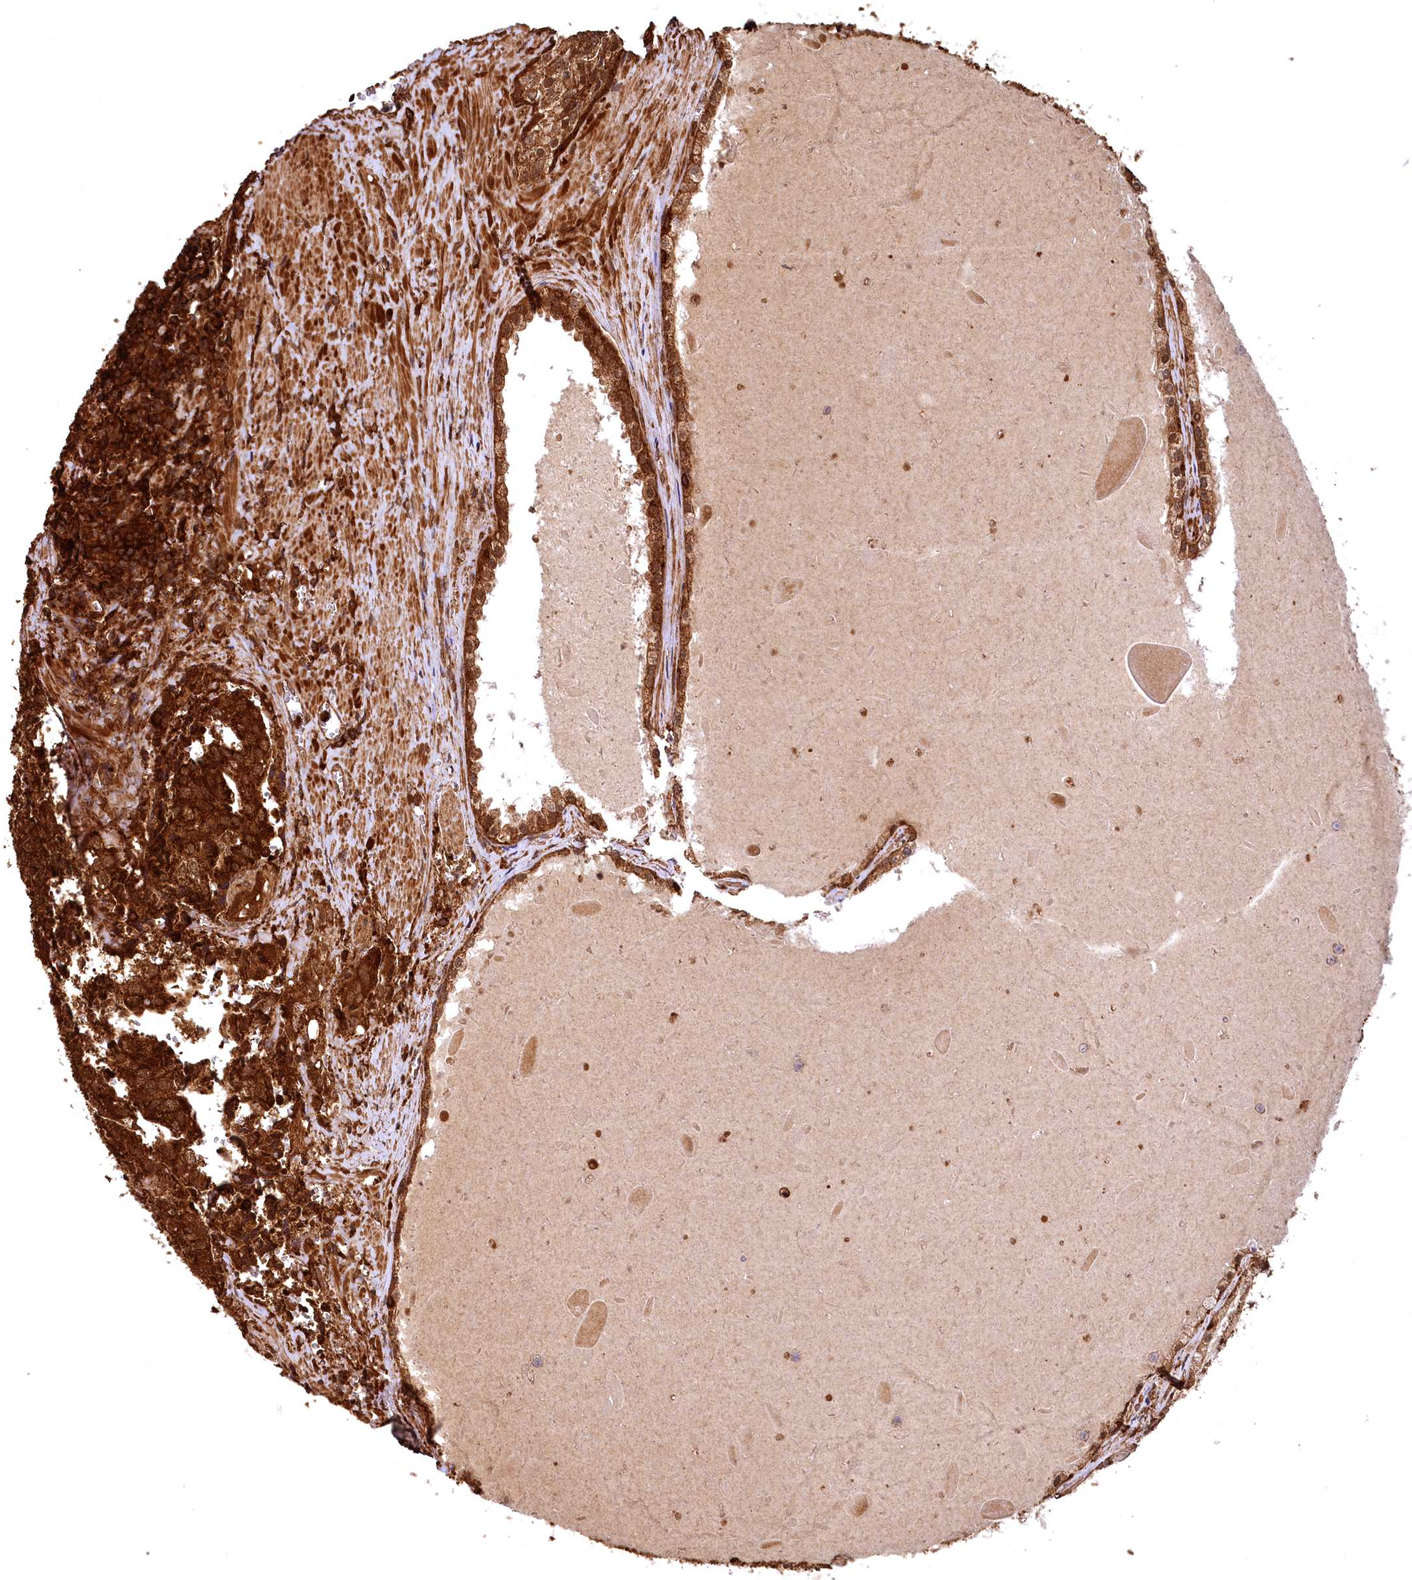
{"staining": {"intensity": "strong", "quantity": ">75%", "location": "cytoplasmic/membranous"}, "tissue": "prostate cancer", "cell_type": "Tumor cells", "image_type": "cancer", "snomed": [{"axis": "morphology", "description": "Adenocarcinoma, High grade"}, {"axis": "topography", "description": "Prostate"}], "caption": "Prostate high-grade adenocarcinoma stained for a protein (brown) shows strong cytoplasmic/membranous positive staining in approximately >75% of tumor cells.", "gene": "STUB1", "patient": {"sex": "male", "age": 68}}